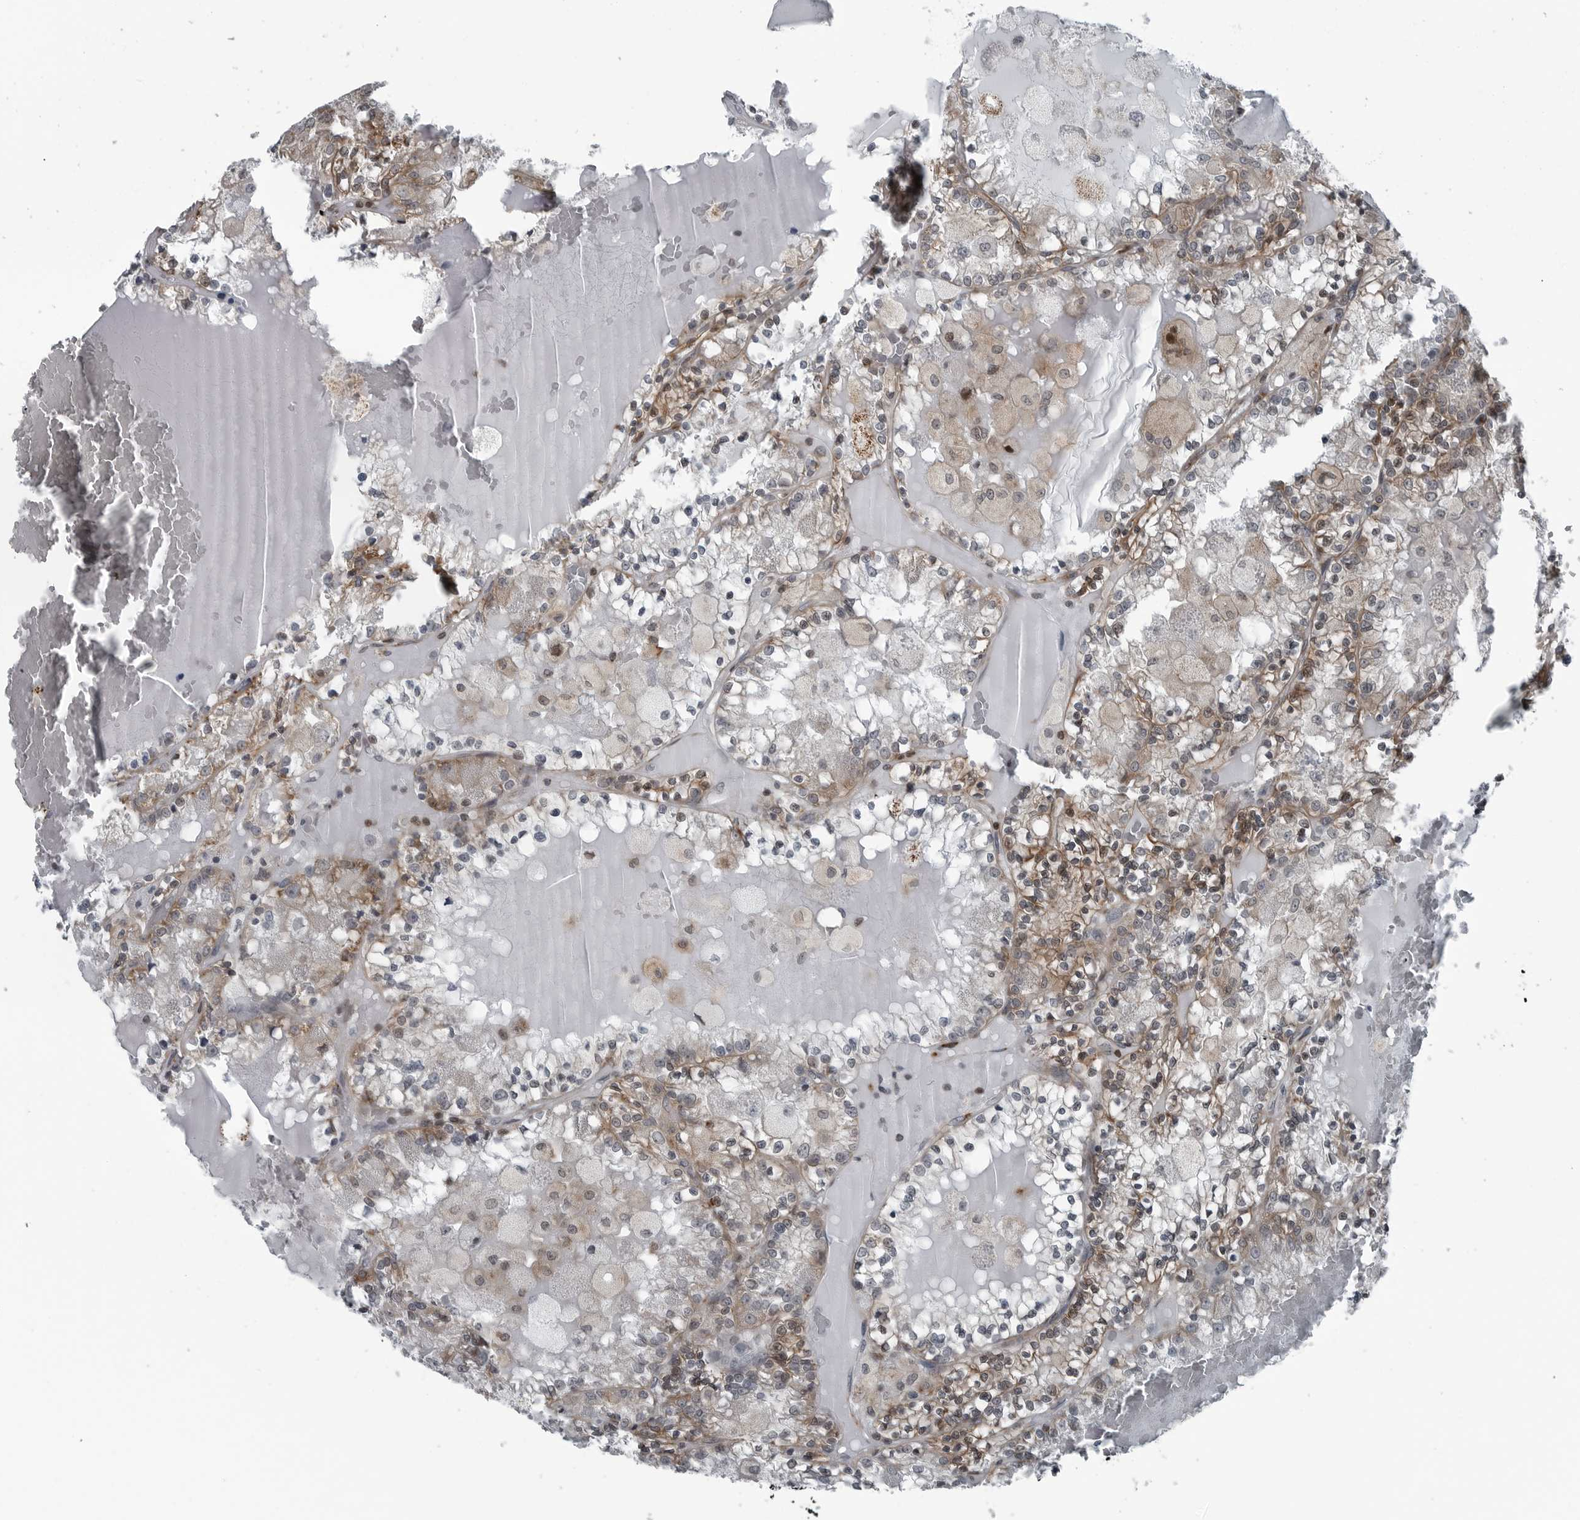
{"staining": {"intensity": "weak", "quantity": "<25%", "location": "cytoplasmic/membranous"}, "tissue": "renal cancer", "cell_type": "Tumor cells", "image_type": "cancer", "snomed": [{"axis": "morphology", "description": "Adenocarcinoma, NOS"}, {"axis": "topography", "description": "Kidney"}], "caption": "Renal adenocarcinoma was stained to show a protein in brown. There is no significant expression in tumor cells.", "gene": "GAK", "patient": {"sex": "female", "age": 56}}